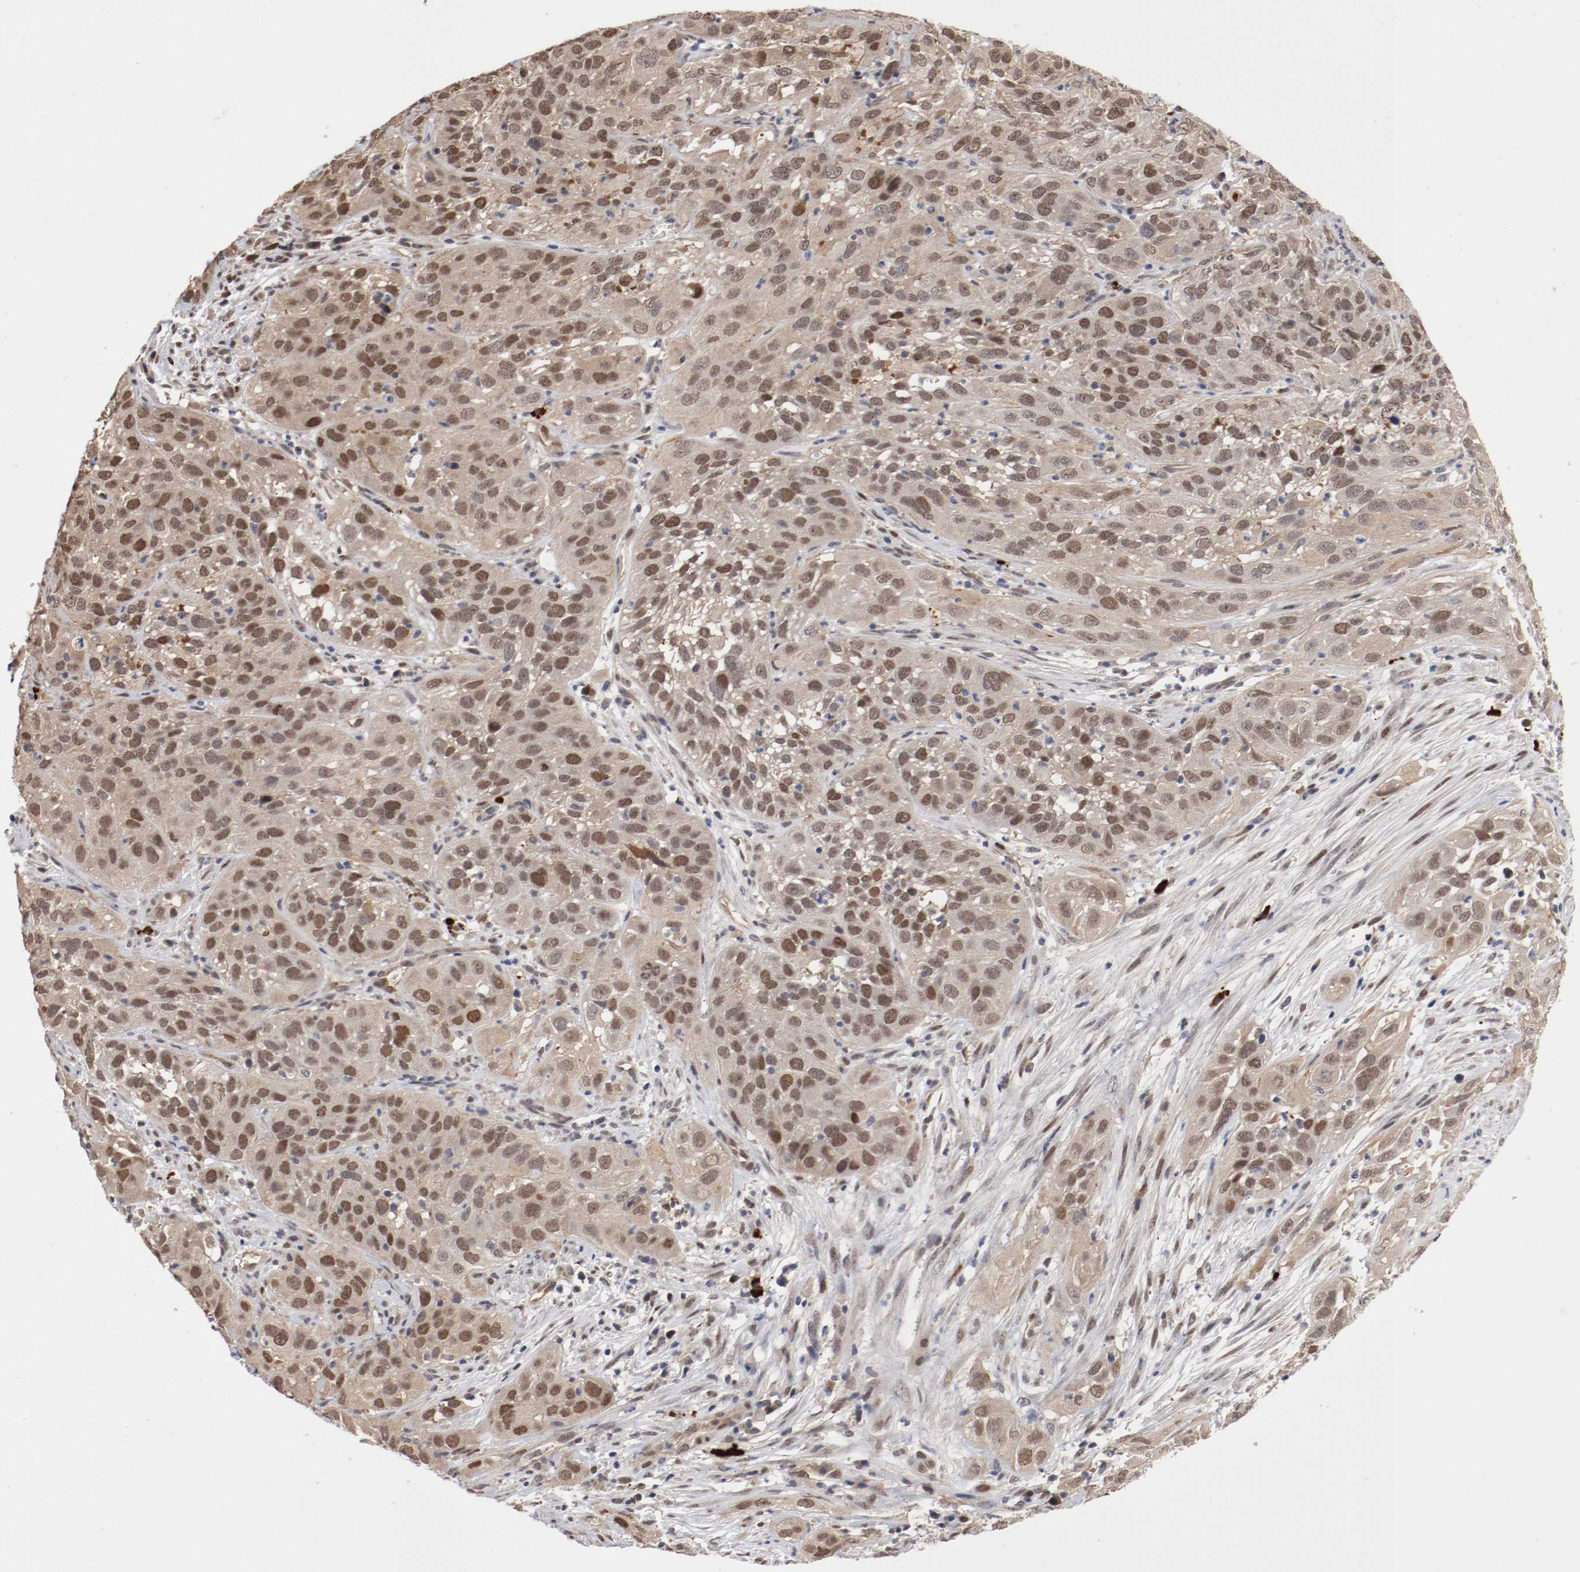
{"staining": {"intensity": "moderate", "quantity": ">75%", "location": "cytoplasmic/membranous,nuclear"}, "tissue": "cervical cancer", "cell_type": "Tumor cells", "image_type": "cancer", "snomed": [{"axis": "morphology", "description": "Squamous cell carcinoma, NOS"}, {"axis": "topography", "description": "Cervix"}], "caption": "Cervical cancer stained with a protein marker displays moderate staining in tumor cells.", "gene": "DNMT3B", "patient": {"sex": "female", "age": 32}}